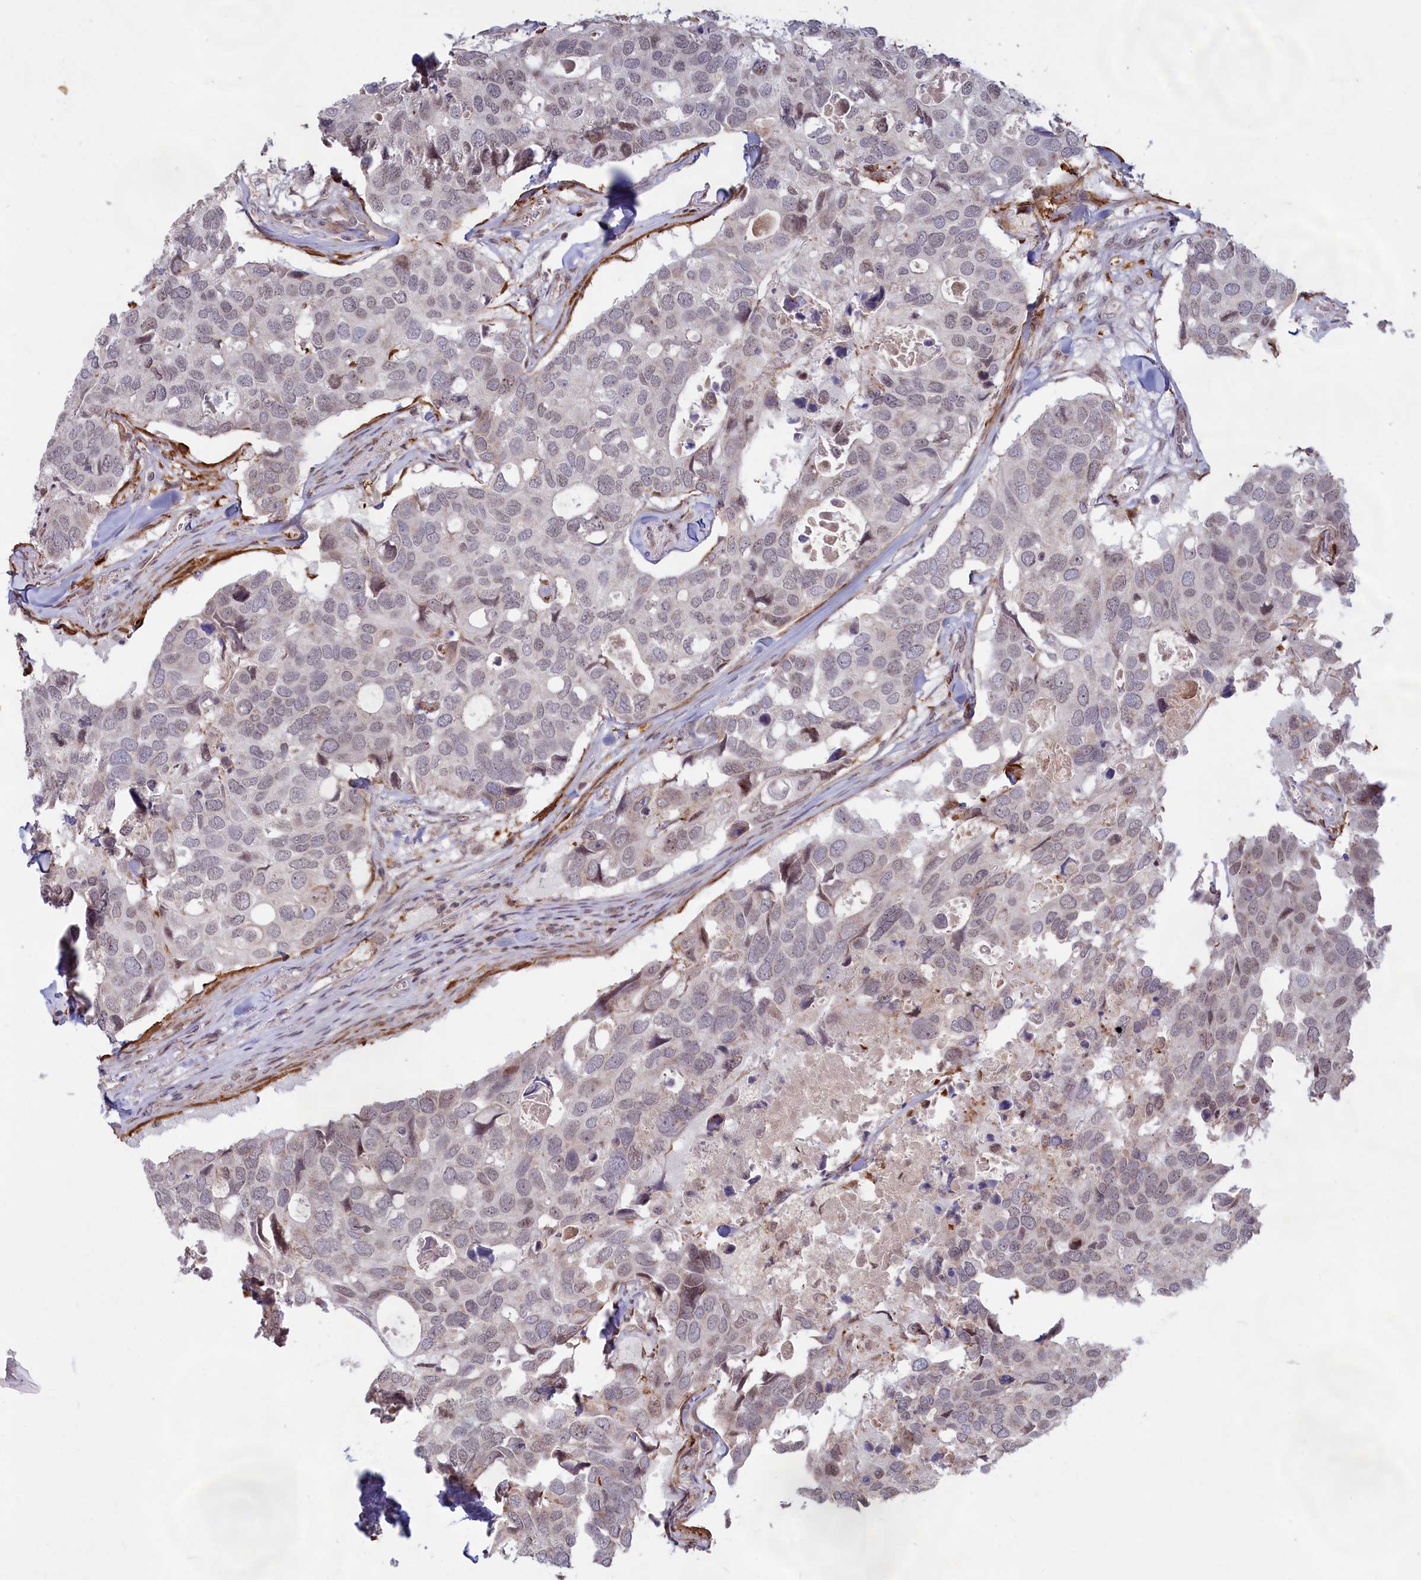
{"staining": {"intensity": "weak", "quantity": "<25%", "location": "nuclear"}, "tissue": "breast cancer", "cell_type": "Tumor cells", "image_type": "cancer", "snomed": [{"axis": "morphology", "description": "Duct carcinoma"}, {"axis": "topography", "description": "Breast"}], "caption": "This histopathology image is of breast cancer (infiltrating ductal carcinoma) stained with IHC to label a protein in brown with the nuclei are counter-stained blue. There is no positivity in tumor cells. (DAB IHC visualized using brightfield microscopy, high magnification).", "gene": "CCDC154", "patient": {"sex": "female", "age": 83}}